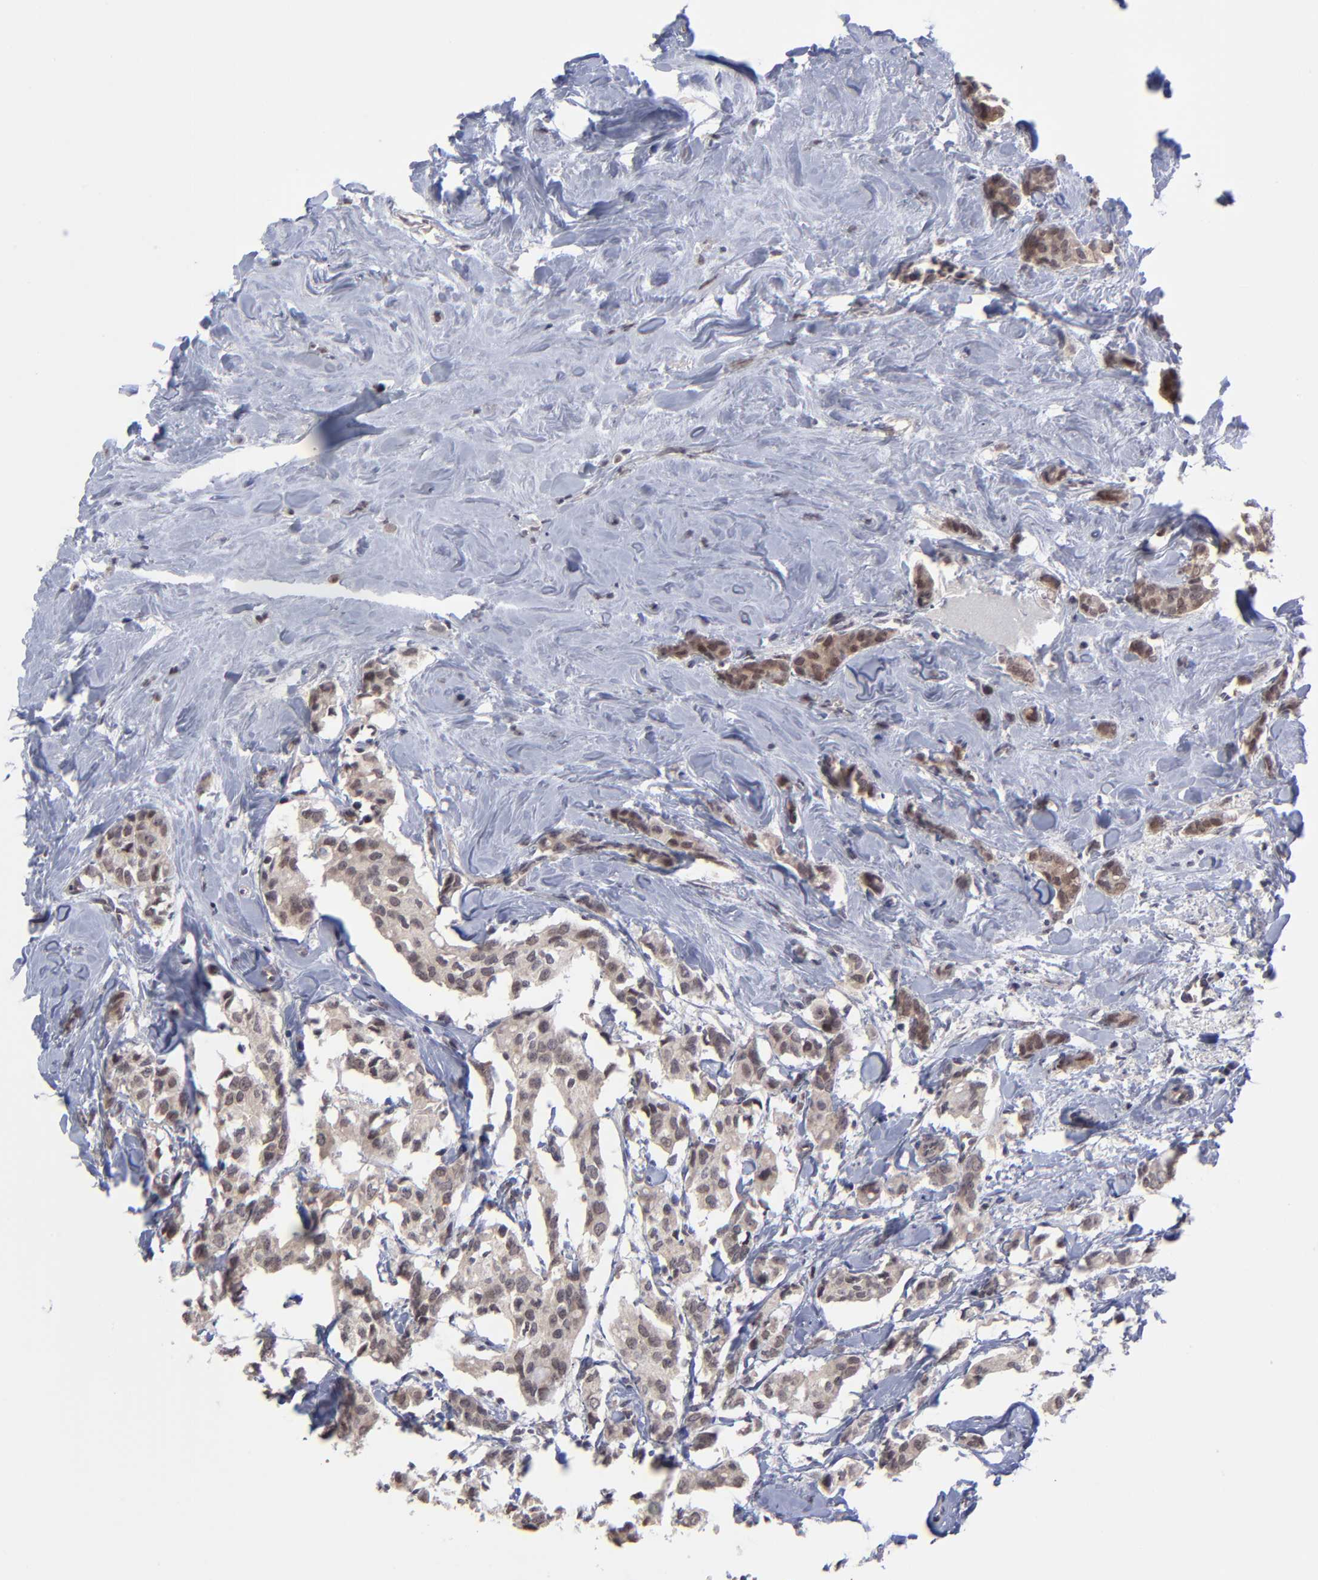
{"staining": {"intensity": "moderate", "quantity": "25%-75%", "location": "cytoplasmic/membranous,nuclear"}, "tissue": "breast cancer", "cell_type": "Tumor cells", "image_type": "cancer", "snomed": [{"axis": "morphology", "description": "Duct carcinoma"}, {"axis": "topography", "description": "Breast"}], "caption": "Breast cancer (invasive ductal carcinoma) stained with a brown dye reveals moderate cytoplasmic/membranous and nuclear positive staining in about 25%-75% of tumor cells.", "gene": "ZNF419", "patient": {"sex": "female", "age": 84}}